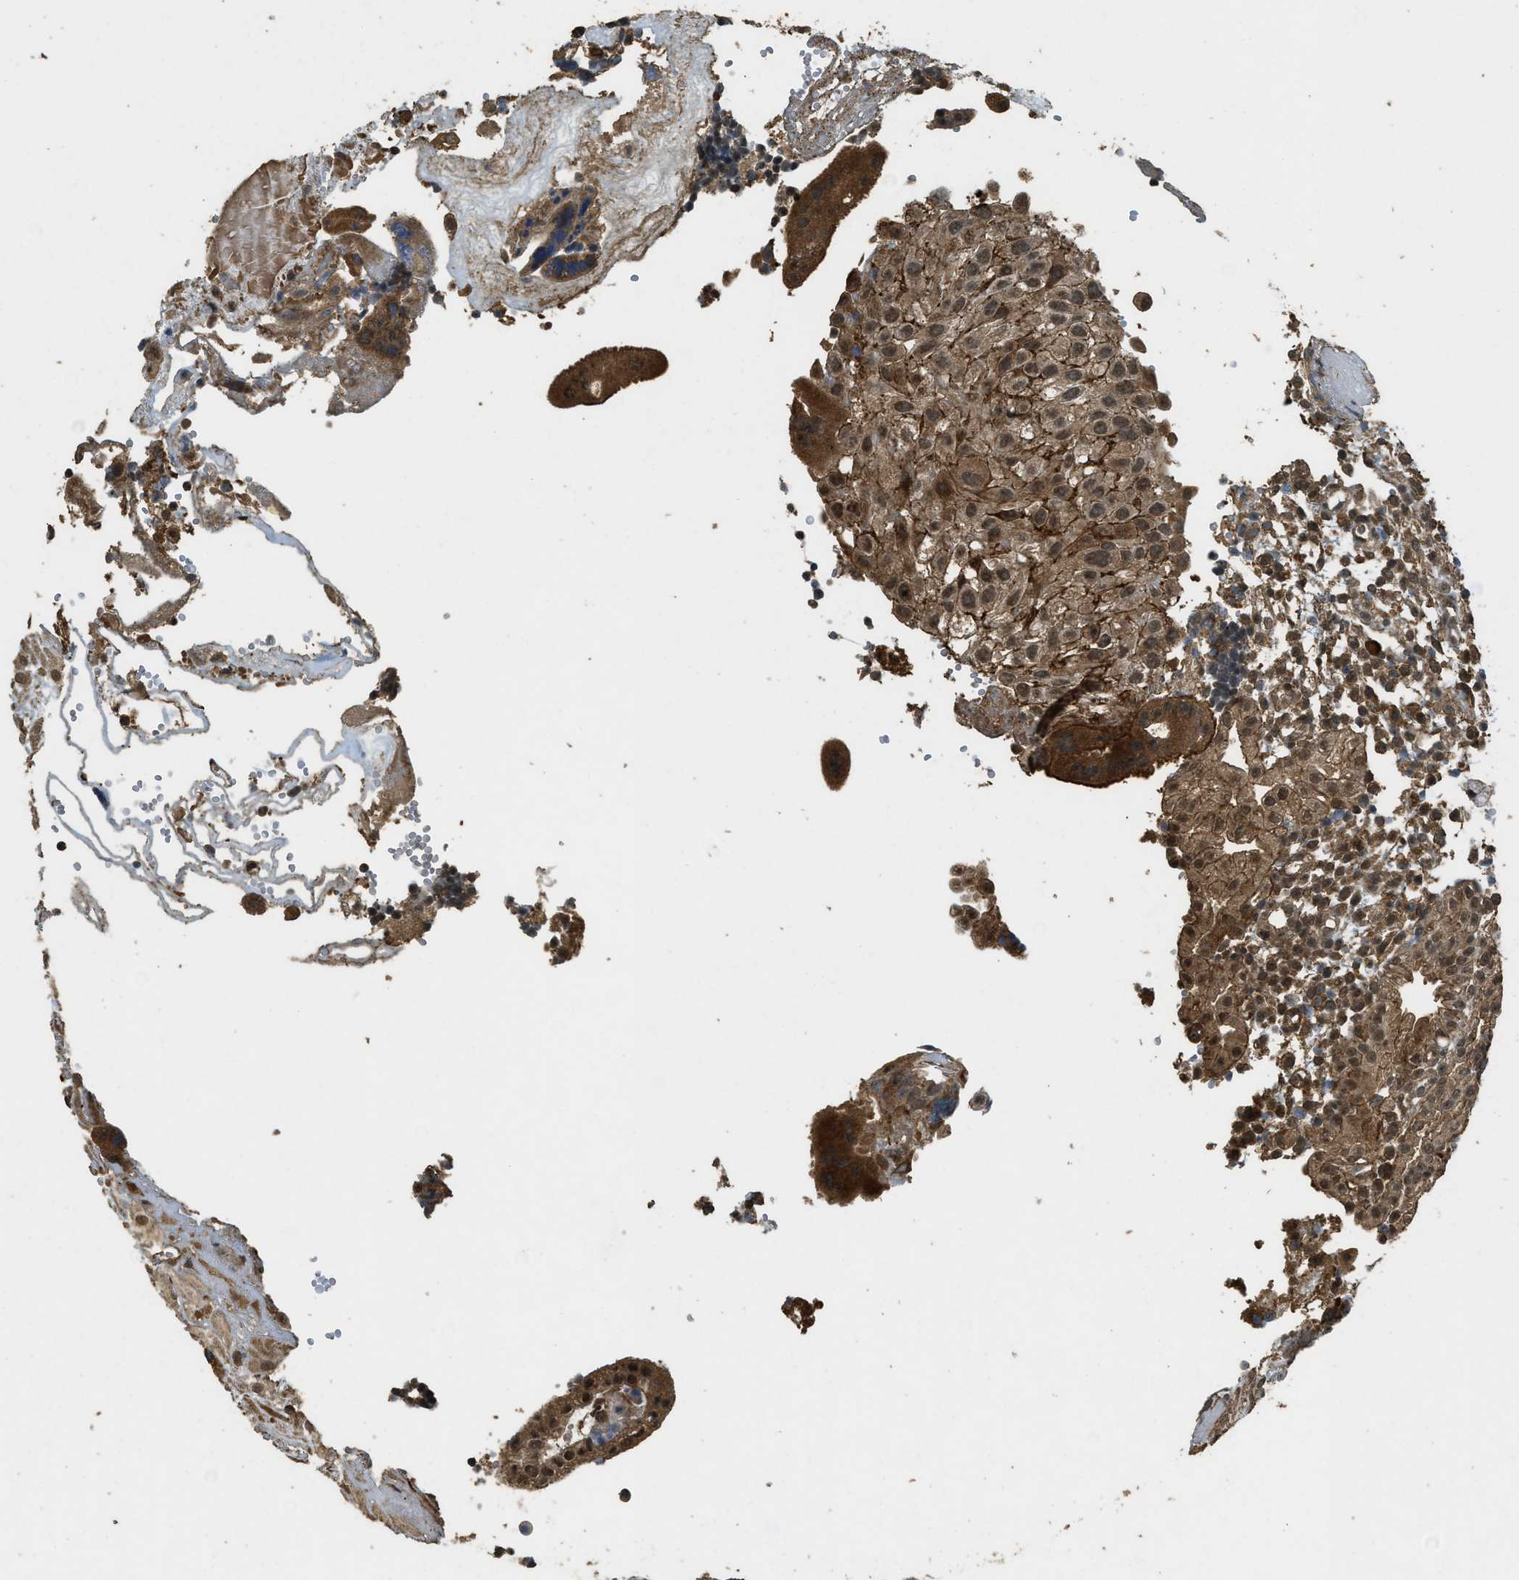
{"staining": {"intensity": "moderate", "quantity": ">75%", "location": "cytoplasmic/membranous"}, "tissue": "placenta", "cell_type": "Decidual cells", "image_type": "normal", "snomed": [{"axis": "morphology", "description": "Normal tissue, NOS"}, {"axis": "topography", "description": "Placenta"}], "caption": "Immunohistochemical staining of unremarkable placenta reveals moderate cytoplasmic/membranous protein expression in approximately >75% of decidual cells.", "gene": "PPP6R3", "patient": {"sex": "female", "age": 18}}